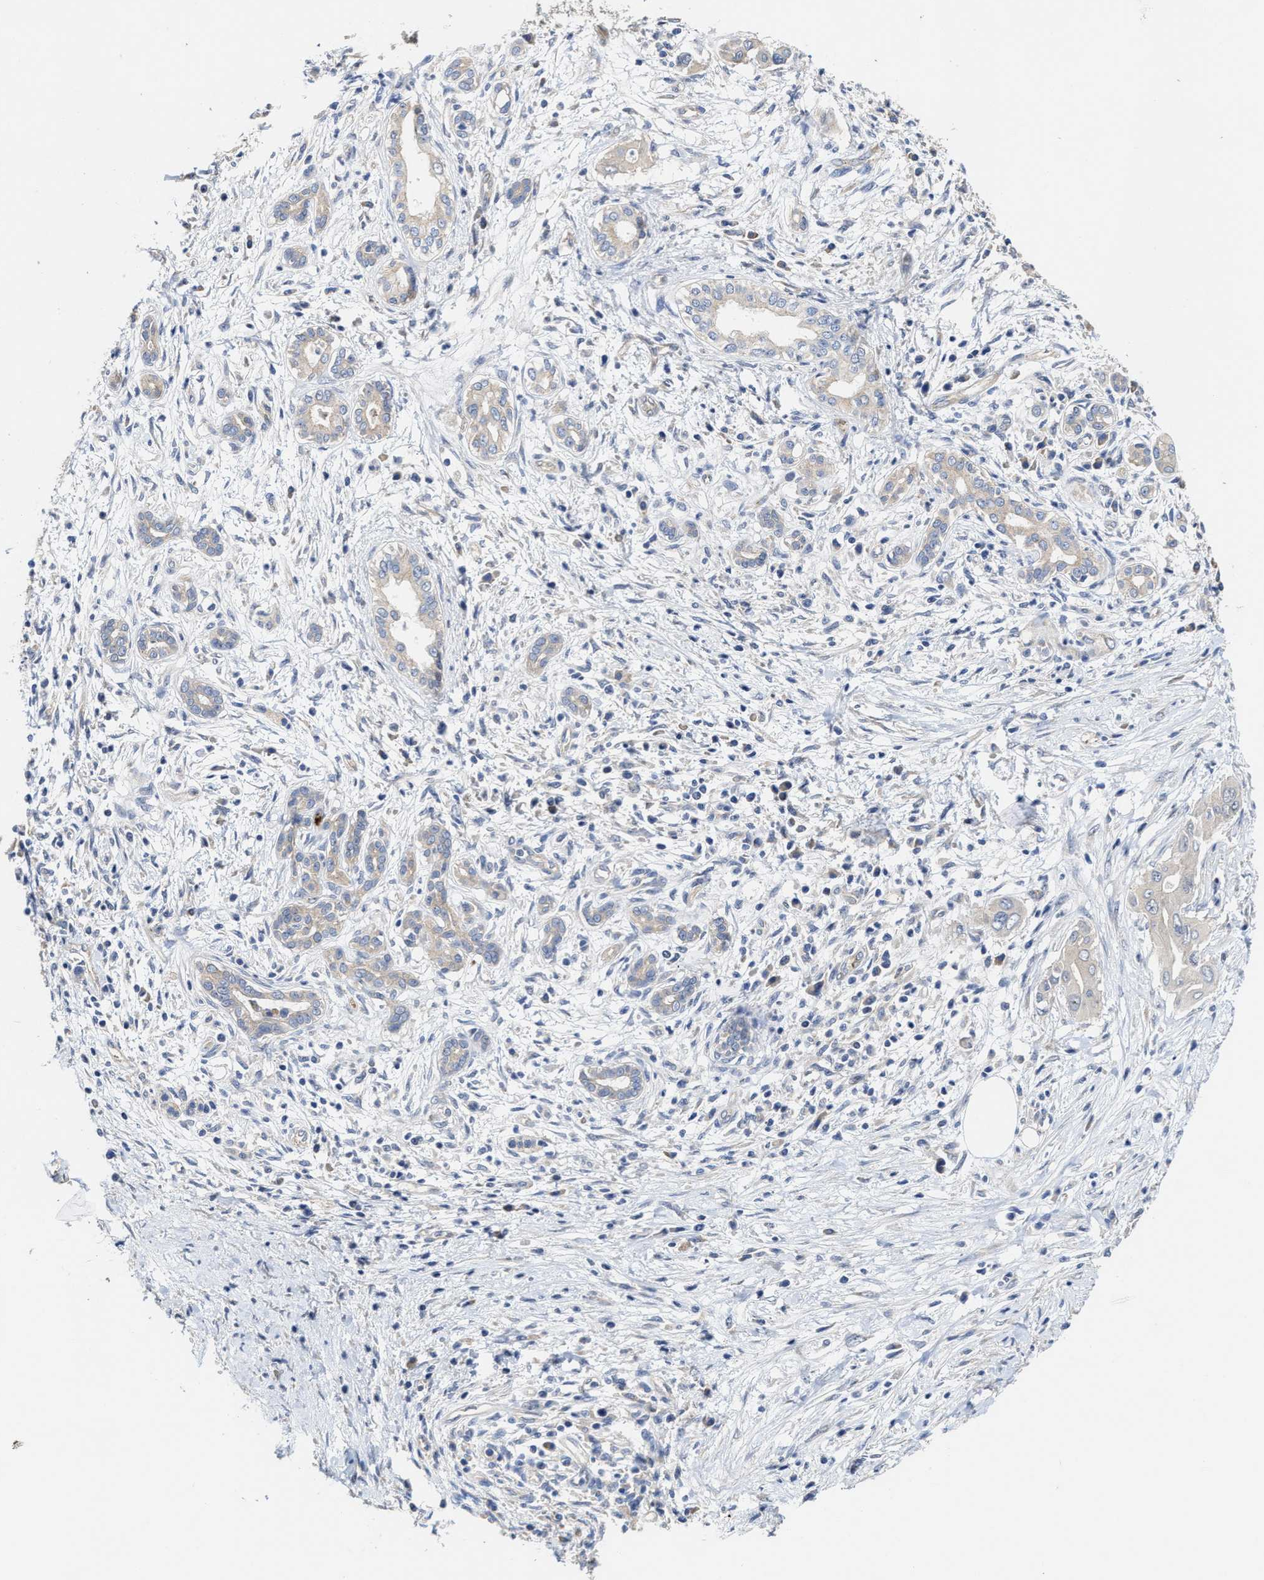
{"staining": {"intensity": "negative", "quantity": "none", "location": "none"}, "tissue": "pancreatic cancer", "cell_type": "Tumor cells", "image_type": "cancer", "snomed": [{"axis": "morphology", "description": "Adenocarcinoma, NOS"}, {"axis": "topography", "description": "Pancreas"}], "caption": "This is an immunohistochemistry (IHC) photomicrograph of pancreatic cancer (adenocarcinoma). There is no expression in tumor cells.", "gene": "TRAF6", "patient": {"sex": "male", "age": 58}}